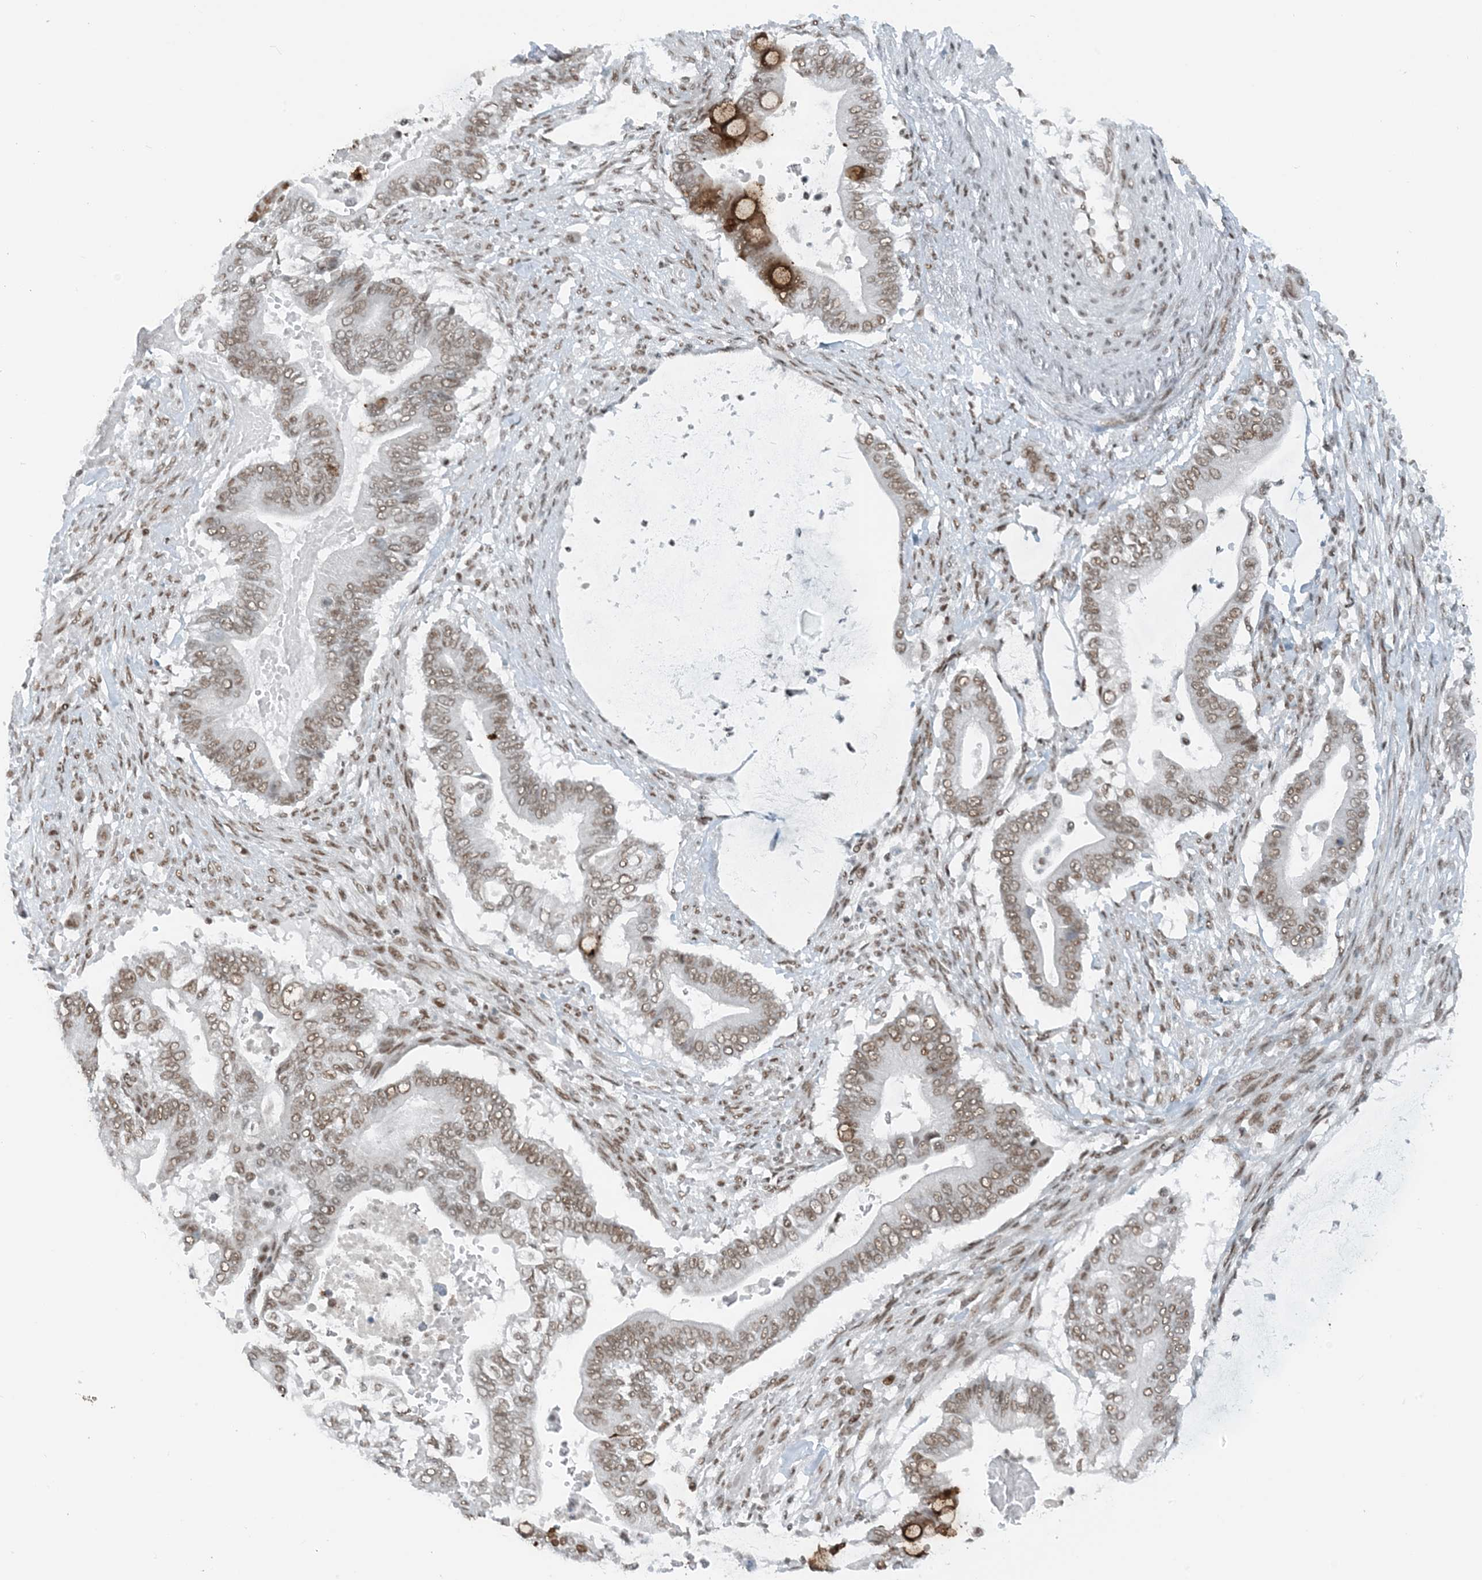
{"staining": {"intensity": "weak", "quantity": ">75%", "location": "nuclear"}, "tissue": "pancreatic cancer", "cell_type": "Tumor cells", "image_type": "cancer", "snomed": [{"axis": "morphology", "description": "Adenocarcinoma, NOS"}, {"axis": "topography", "description": "Pancreas"}], "caption": "Brown immunohistochemical staining in human adenocarcinoma (pancreatic) exhibits weak nuclear staining in about >75% of tumor cells.", "gene": "ZNF500", "patient": {"sex": "male", "age": 68}}